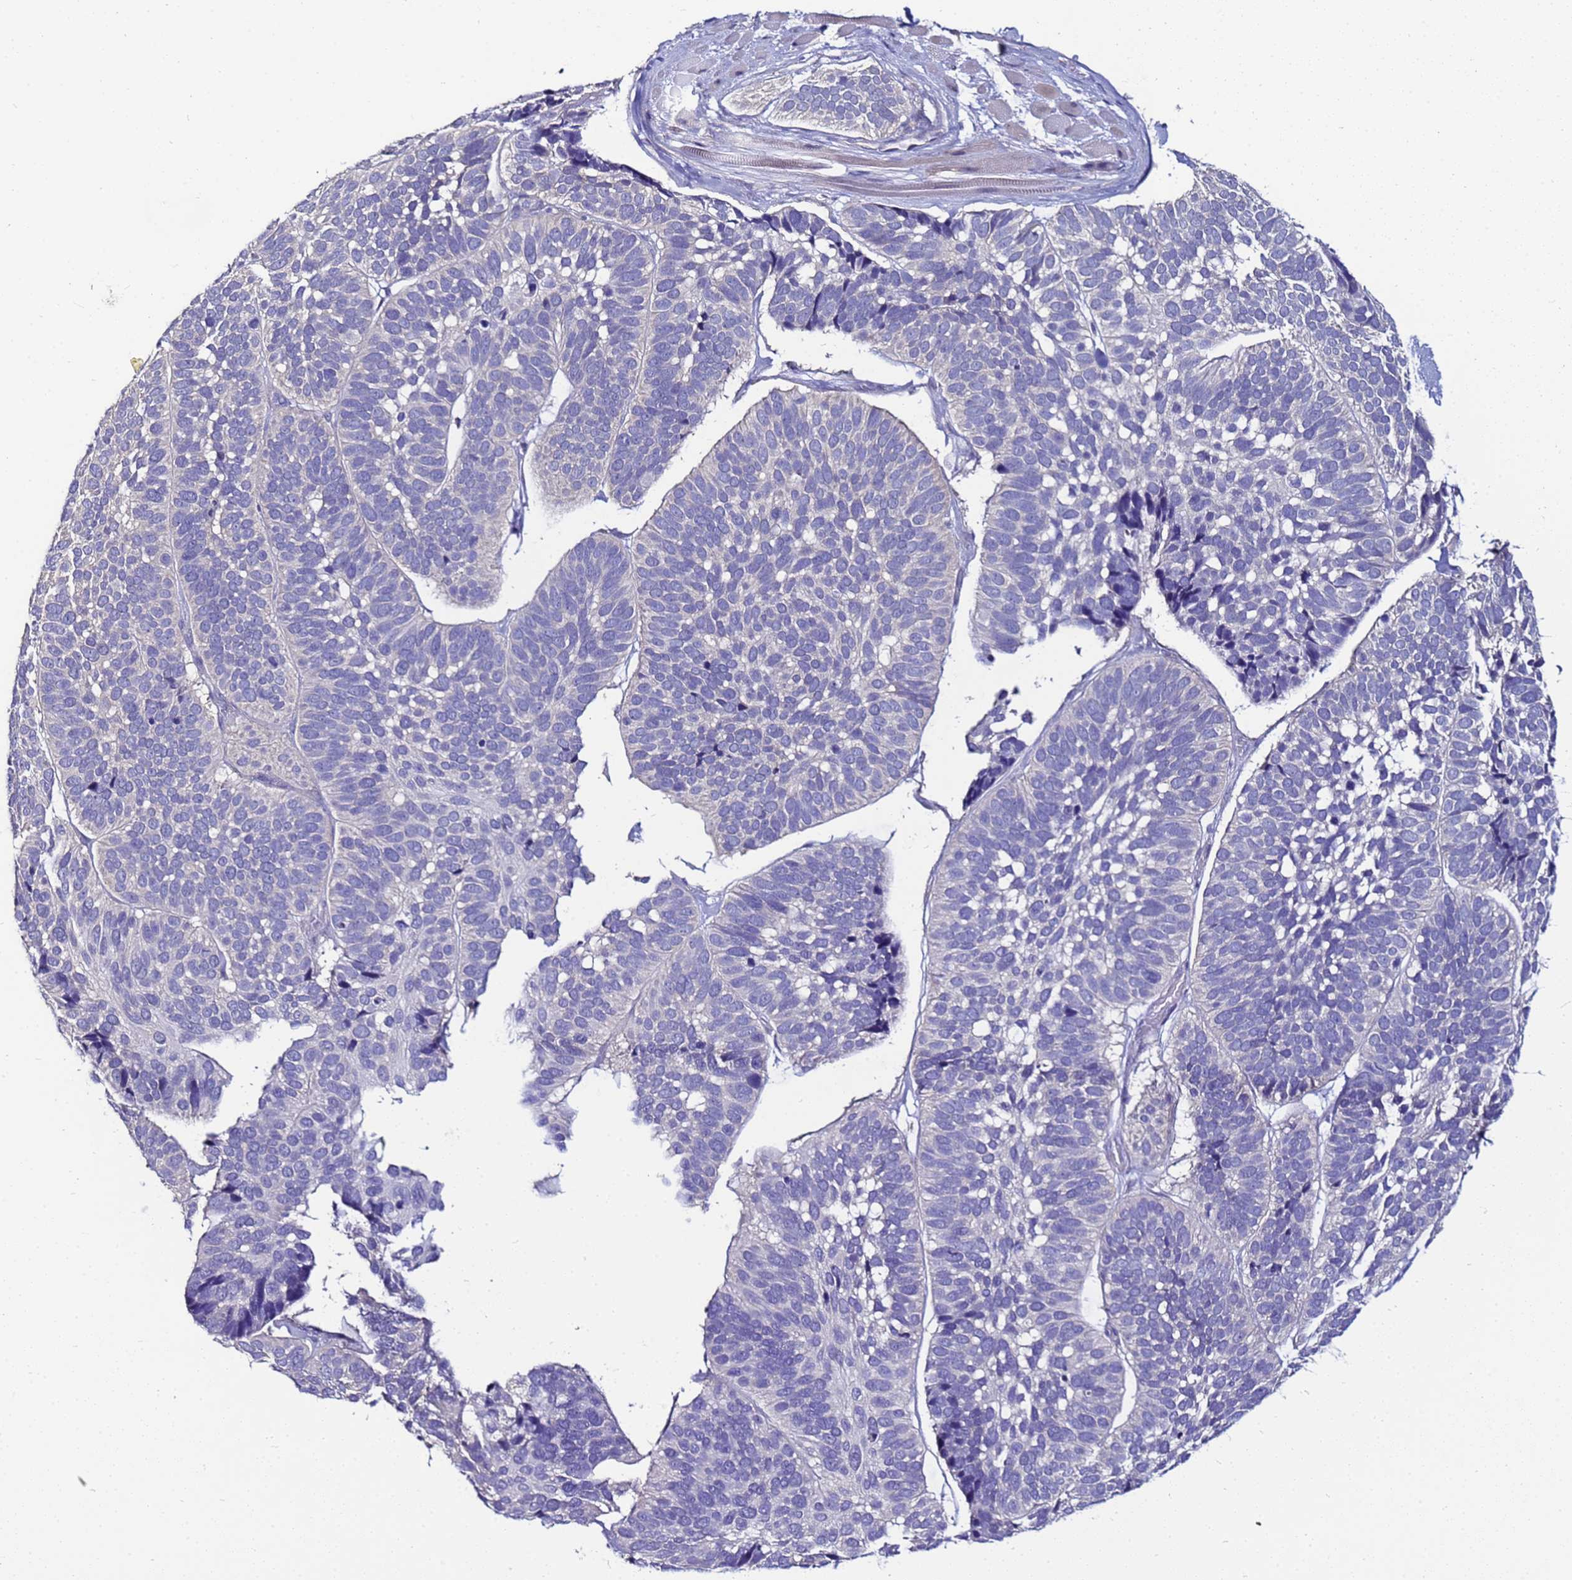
{"staining": {"intensity": "negative", "quantity": "none", "location": "none"}, "tissue": "skin cancer", "cell_type": "Tumor cells", "image_type": "cancer", "snomed": [{"axis": "morphology", "description": "Basal cell carcinoma"}, {"axis": "topography", "description": "Skin"}], "caption": "The photomicrograph reveals no significant expression in tumor cells of skin basal cell carcinoma.", "gene": "FAM166B", "patient": {"sex": "male", "age": 62}}